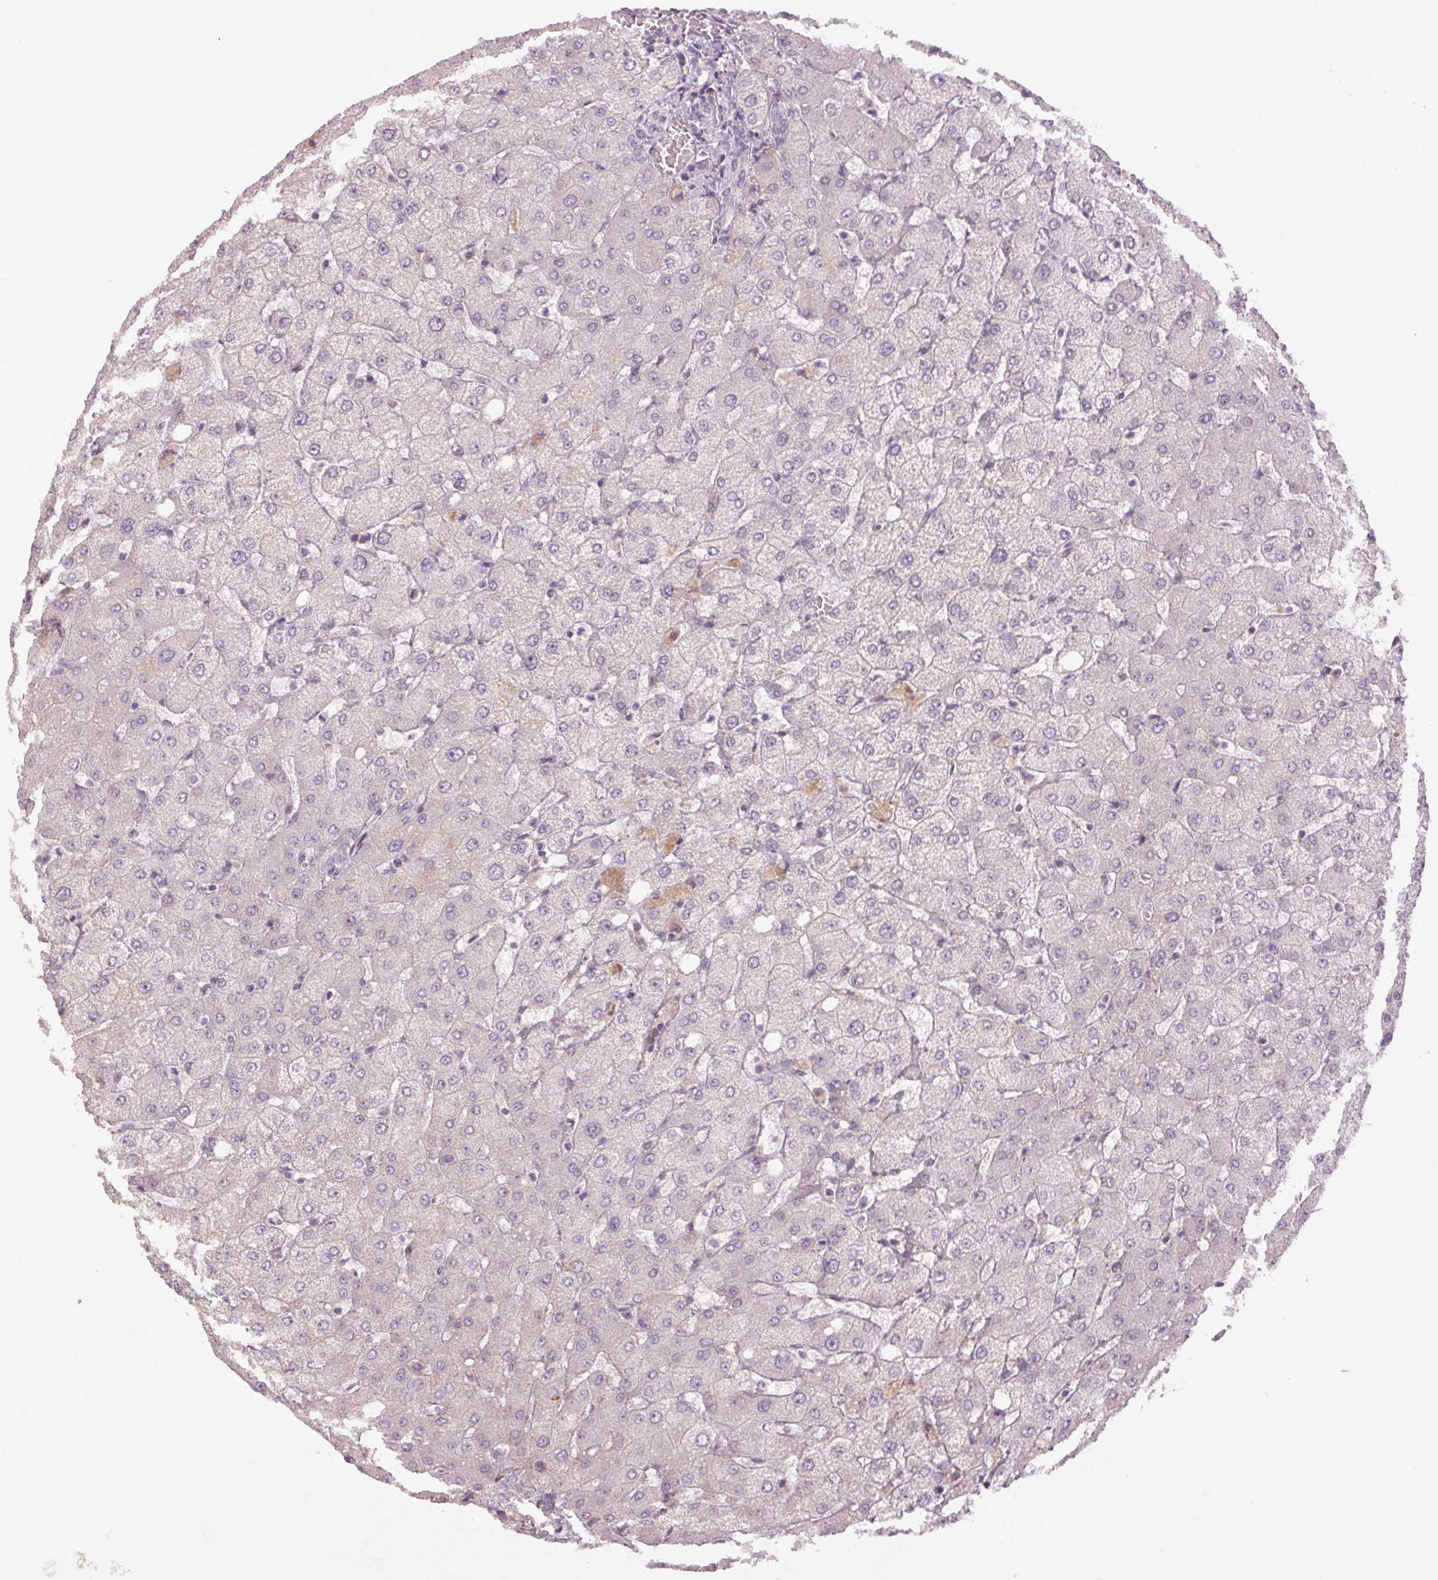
{"staining": {"intensity": "negative", "quantity": "none", "location": "none"}, "tissue": "liver", "cell_type": "Cholangiocytes", "image_type": "normal", "snomed": [{"axis": "morphology", "description": "Normal tissue, NOS"}, {"axis": "topography", "description": "Liver"}], "caption": "A histopathology image of liver stained for a protein demonstrates no brown staining in cholangiocytes. Nuclei are stained in blue.", "gene": "CCSER1", "patient": {"sex": "female", "age": 54}}